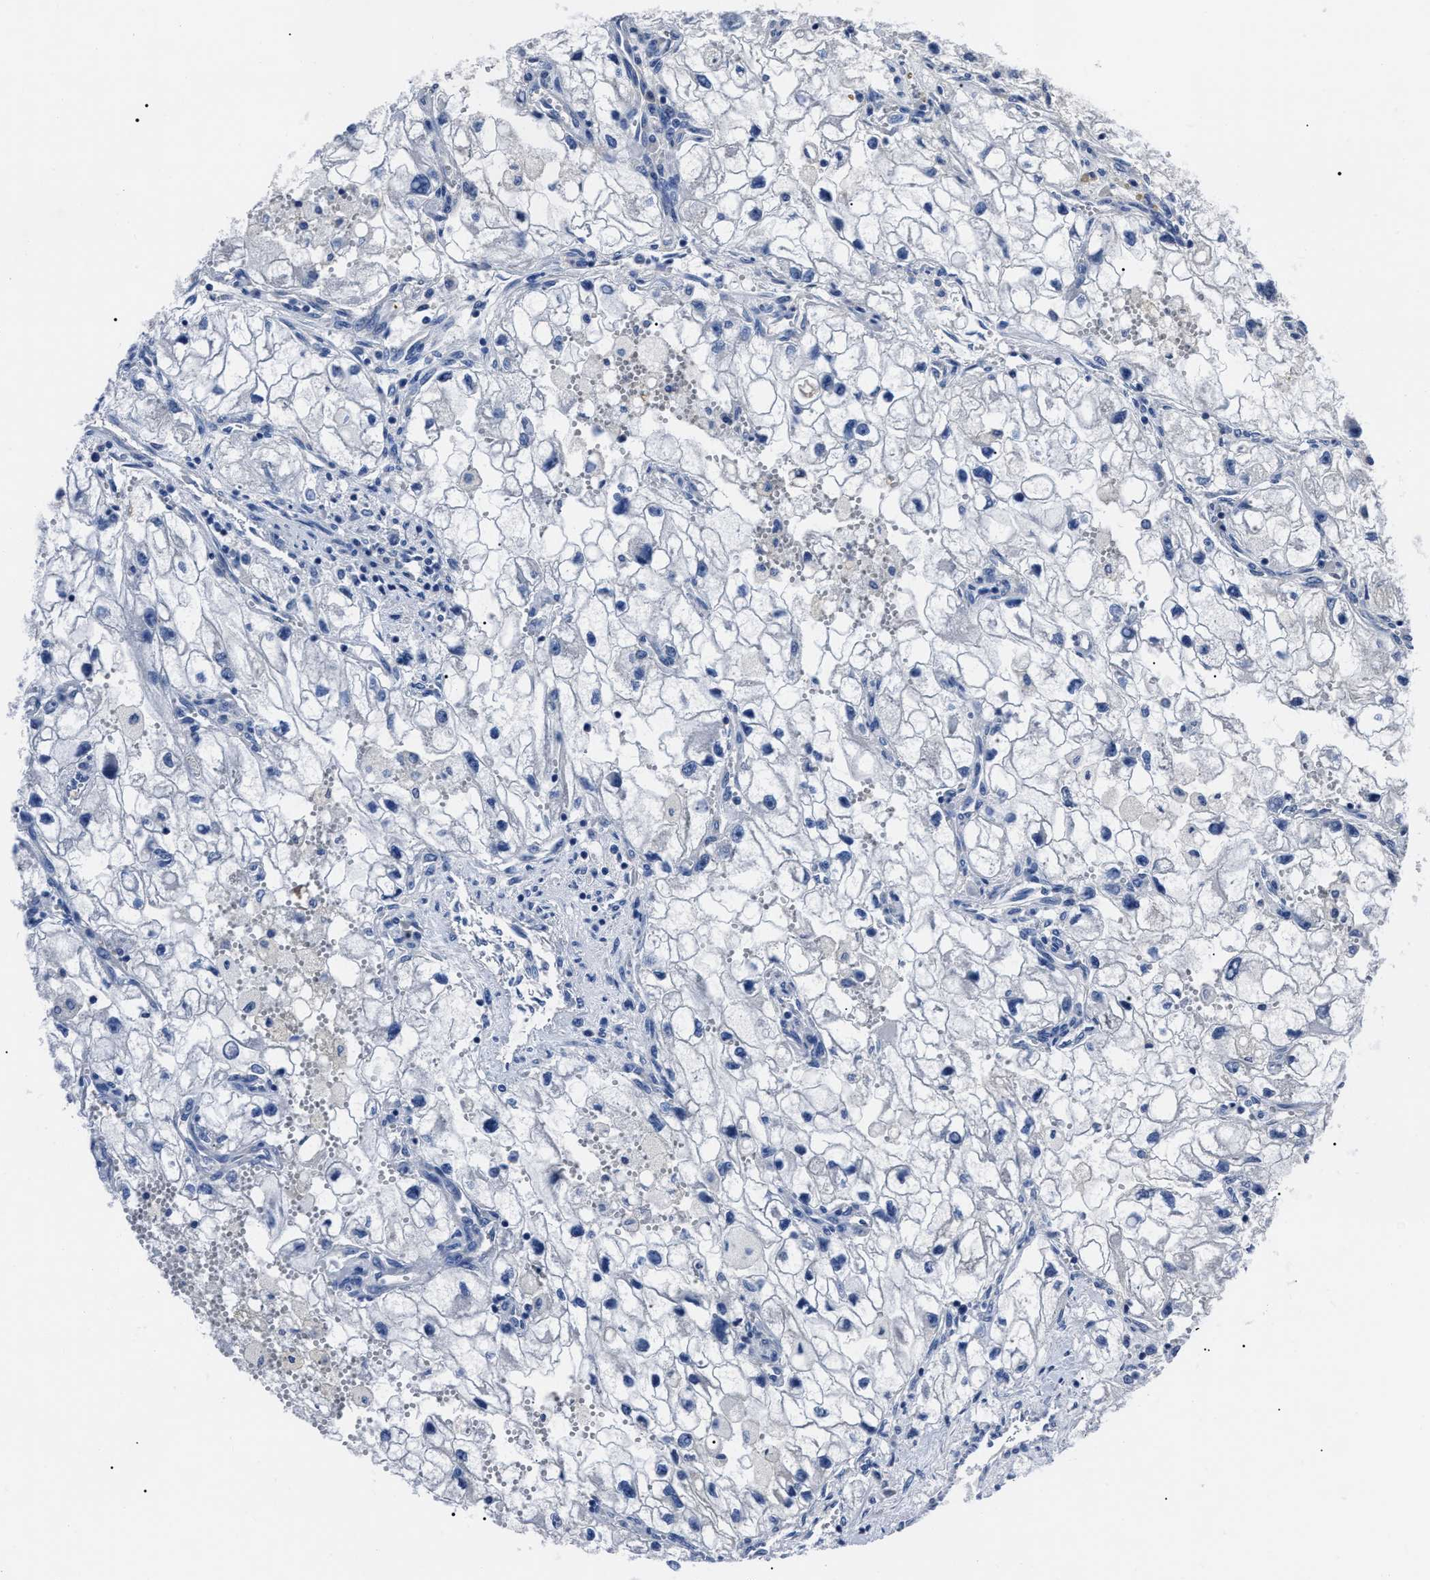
{"staining": {"intensity": "negative", "quantity": "none", "location": "none"}, "tissue": "renal cancer", "cell_type": "Tumor cells", "image_type": "cancer", "snomed": [{"axis": "morphology", "description": "Adenocarcinoma, NOS"}, {"axis": "topography", "description": "Kidney"}], "caption": "Immunohistochemical staining of human renal adenocarcinoma displays no significant positivity in tumor cells.", "gene": "LRWD1", "patient": {"sex": "female", "age": 70}}